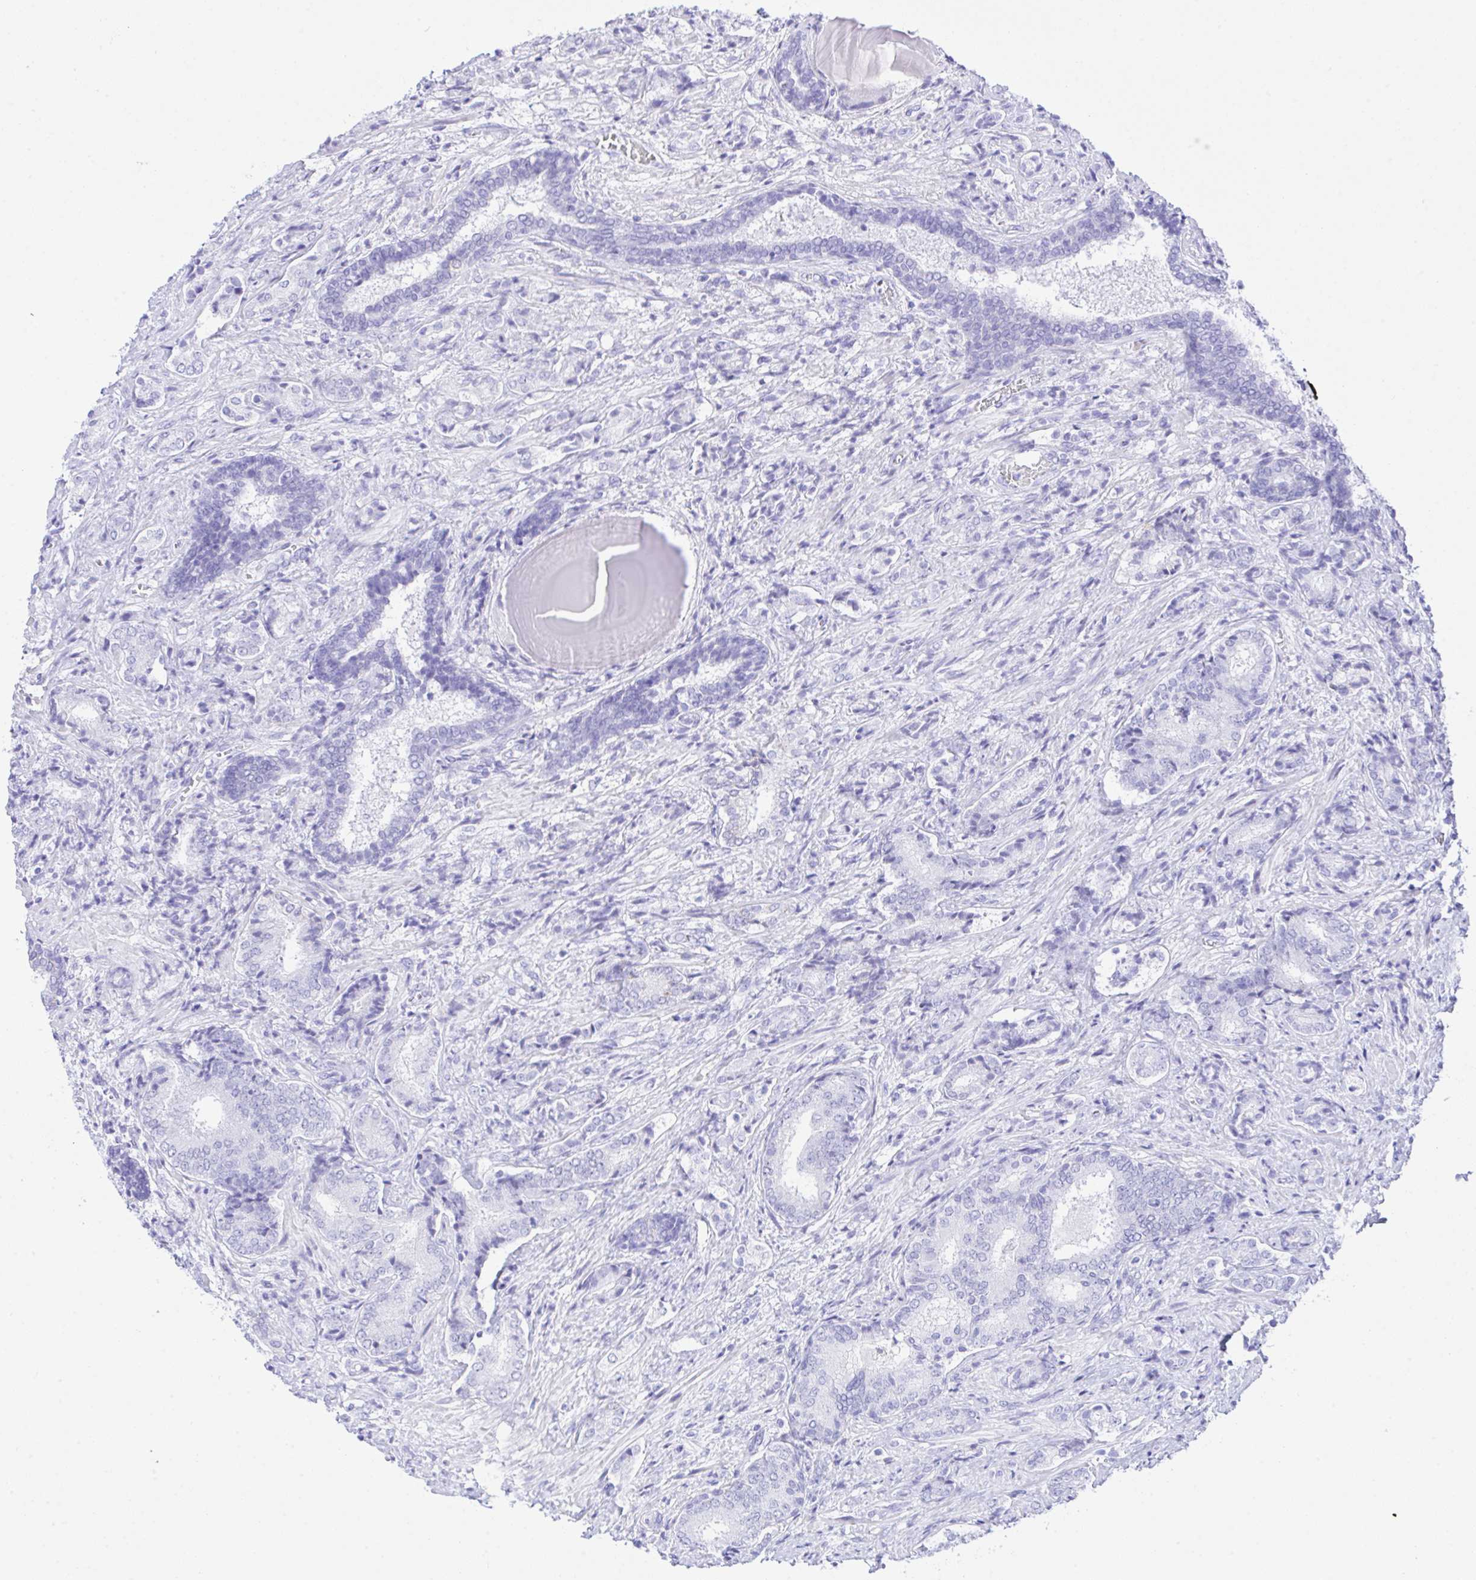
{"staining": {"intensity": "negative", "quantity": "none", "location": "none"}, "tissue": "prostate cancer", "cell_type": "Tumor cells", "image_type": "cancer", "snomed": [{"axis": "morphology", "description": "Adenocarcinoma, High grade"}, {"axis": "topography", "description": "Prostate"}], "caption": "This micrograph is of prostate cancer (adenocarcinoma (high-grade)) stained with immunohistochemistry to label a protein in brown with the nuclei are counter-stained blue. There is no positivity in tumor cells. (IHC, brightfield microscopy, high magnification).", "gene": "SELENOV", "patient": {"sex": "male", "age": 62}}